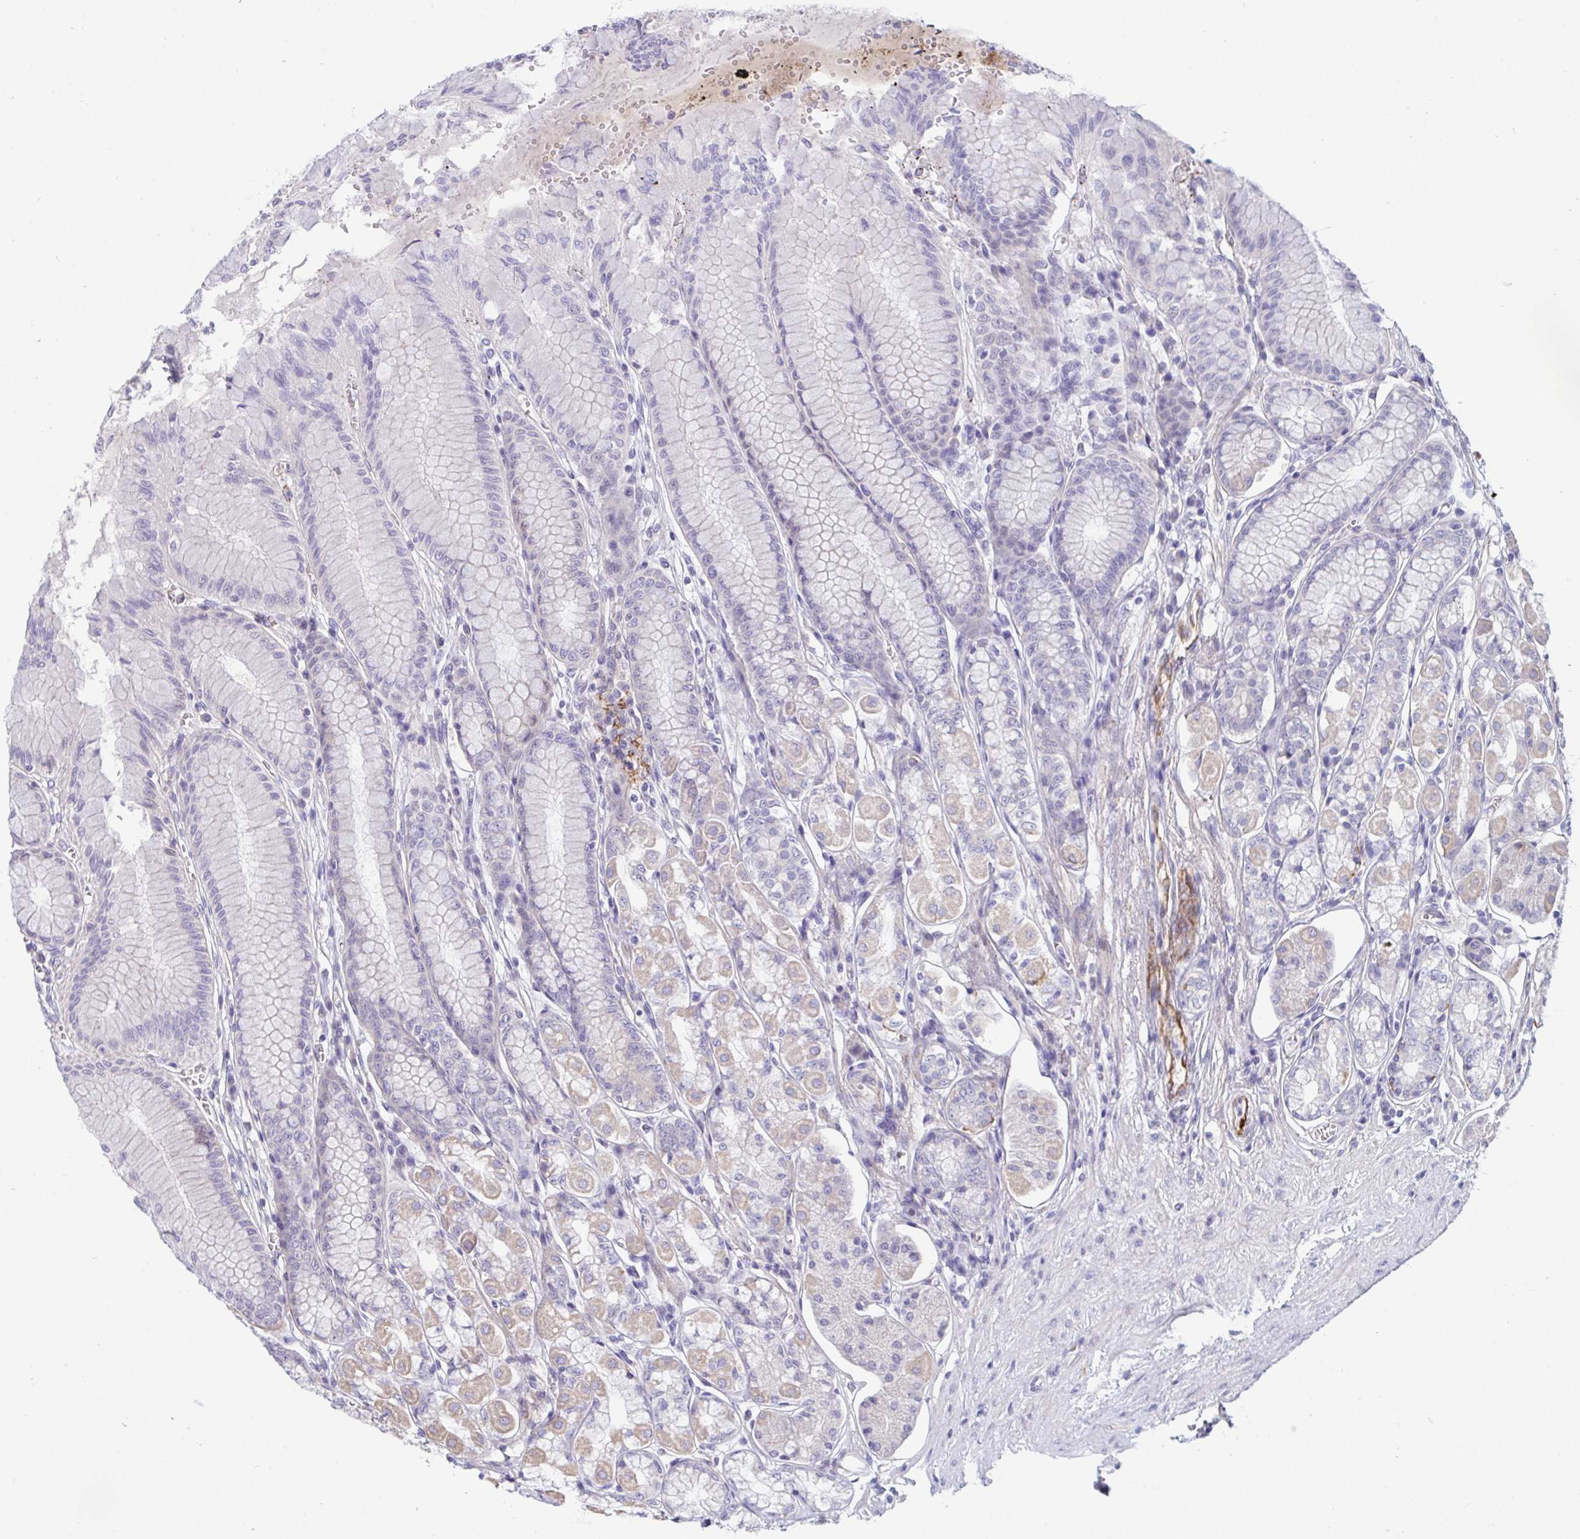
{"staining": {"intensity": "weak", "quantity": "<25%", "location": "cytoplasmic/membranous"}, "tissue": "stomach", "cell_type": "Glandular cells", "image_type": "normal", "snomed": [{"axis": "morphology", "description": "Normal tissue, NOS"}, {"axis": "topography", "description": "Stomach"}, {"axis": "topography", "description": "Stomach, lower"}], "caption": "IHC of benign stomach reveals no positivity in glandular cells. The staining was performed using DAB (3,3'-diaminobenzidine) to visualize the protein expression in brown, while the nuclei were stained in blue with hematoxylin (Magnification: 20x).", "gene": "IL37", "patient": {"sex": "male", "age": 76}}